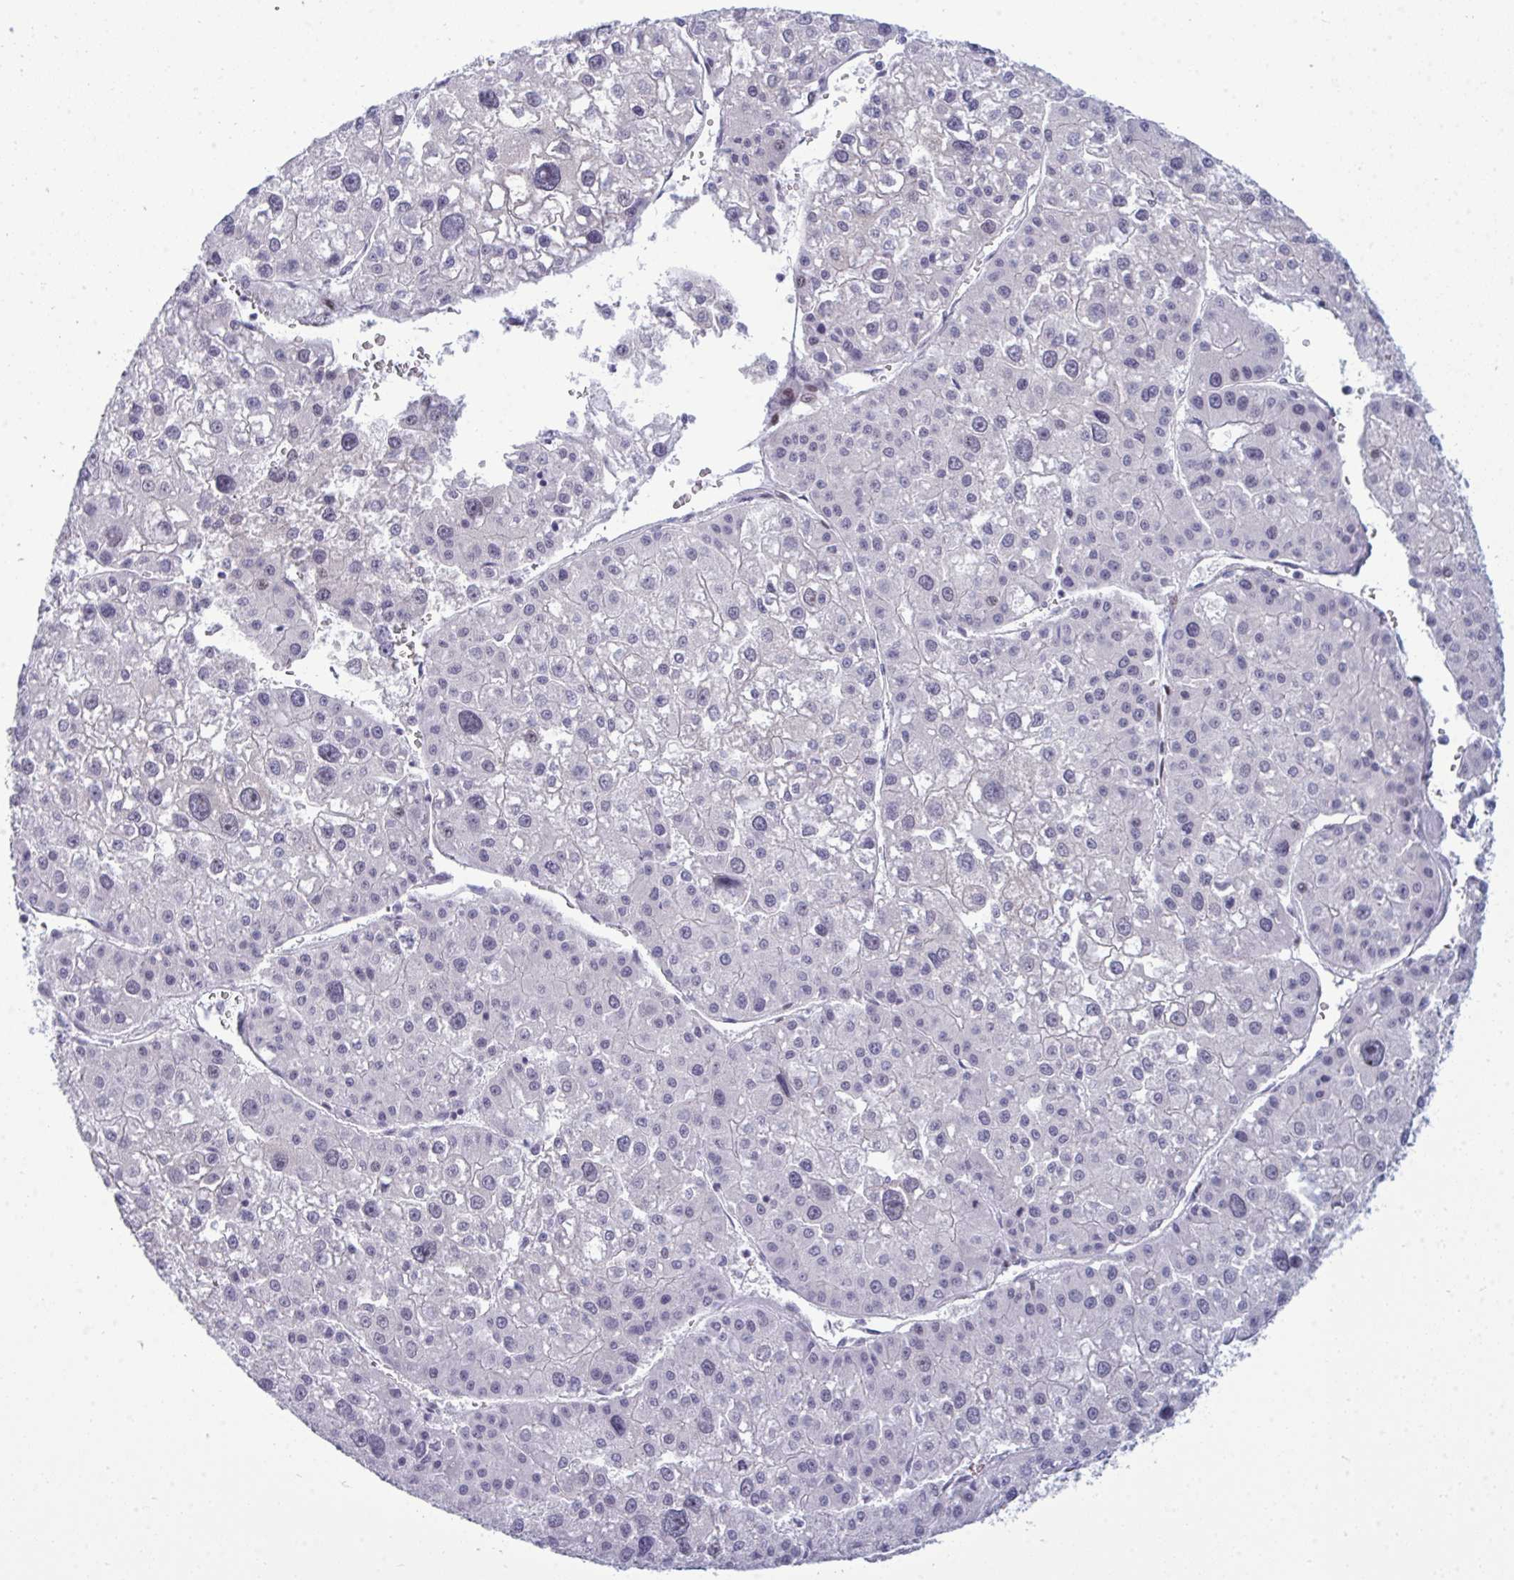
{"staining": {"intensity": "negative", "quantity": "none", "location": "none"}, "tissue": "liver cancer", "cell_type": "Tumor cells", "image_type": "cancer", "snomed": [{"axis": "morphology", "description": "Carcinoma, Hepatocellular, NOS"}, {"axis": "topography", "description": "Liver"}], "caption": "Human liver cancer (hepatocellular carcinoma) stained for a protein using IHC displays no expression in tumor cells.", "gene": "TAB1", "patient": {"sex": "male", "age": 73}}